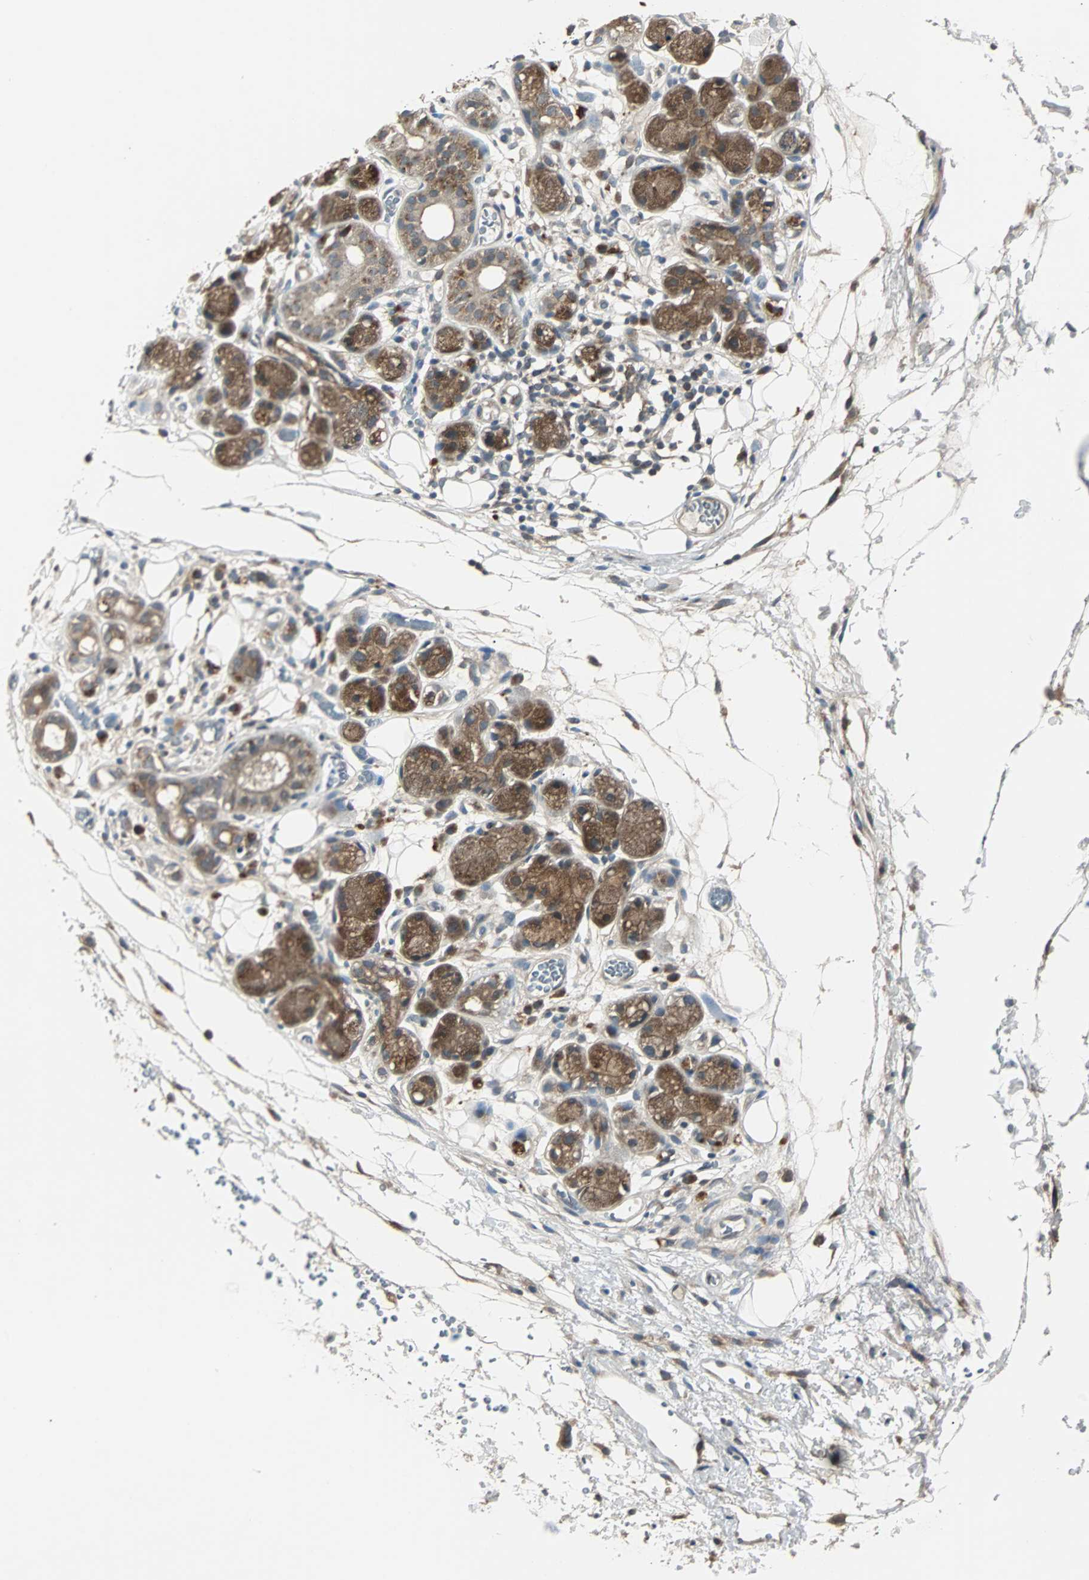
{"staining": {"intensity": "weak", "quantity": ">75%", "location": "cytoplasmic/membranous"}, "tissue": "adipose tissue", "cell_type": "Adipocytes", "image_type": "normal", "snomed": [{"axis": "morphology", "description": "Normal tissue, NOS"}, {"axis": "morphology", "description": "Inflammation, NOS"}, {"axis": "topography", "description": "Vascular tissue"}, {"axis": "topography", "description": "Salivary gland"}], "caption": "Benign adipose tissue shows weak cytoplasmic/membranous staining in about >75% of adipocytes.", "gene": "ARF1", "patient": {"sex": "female", "age": 75}}